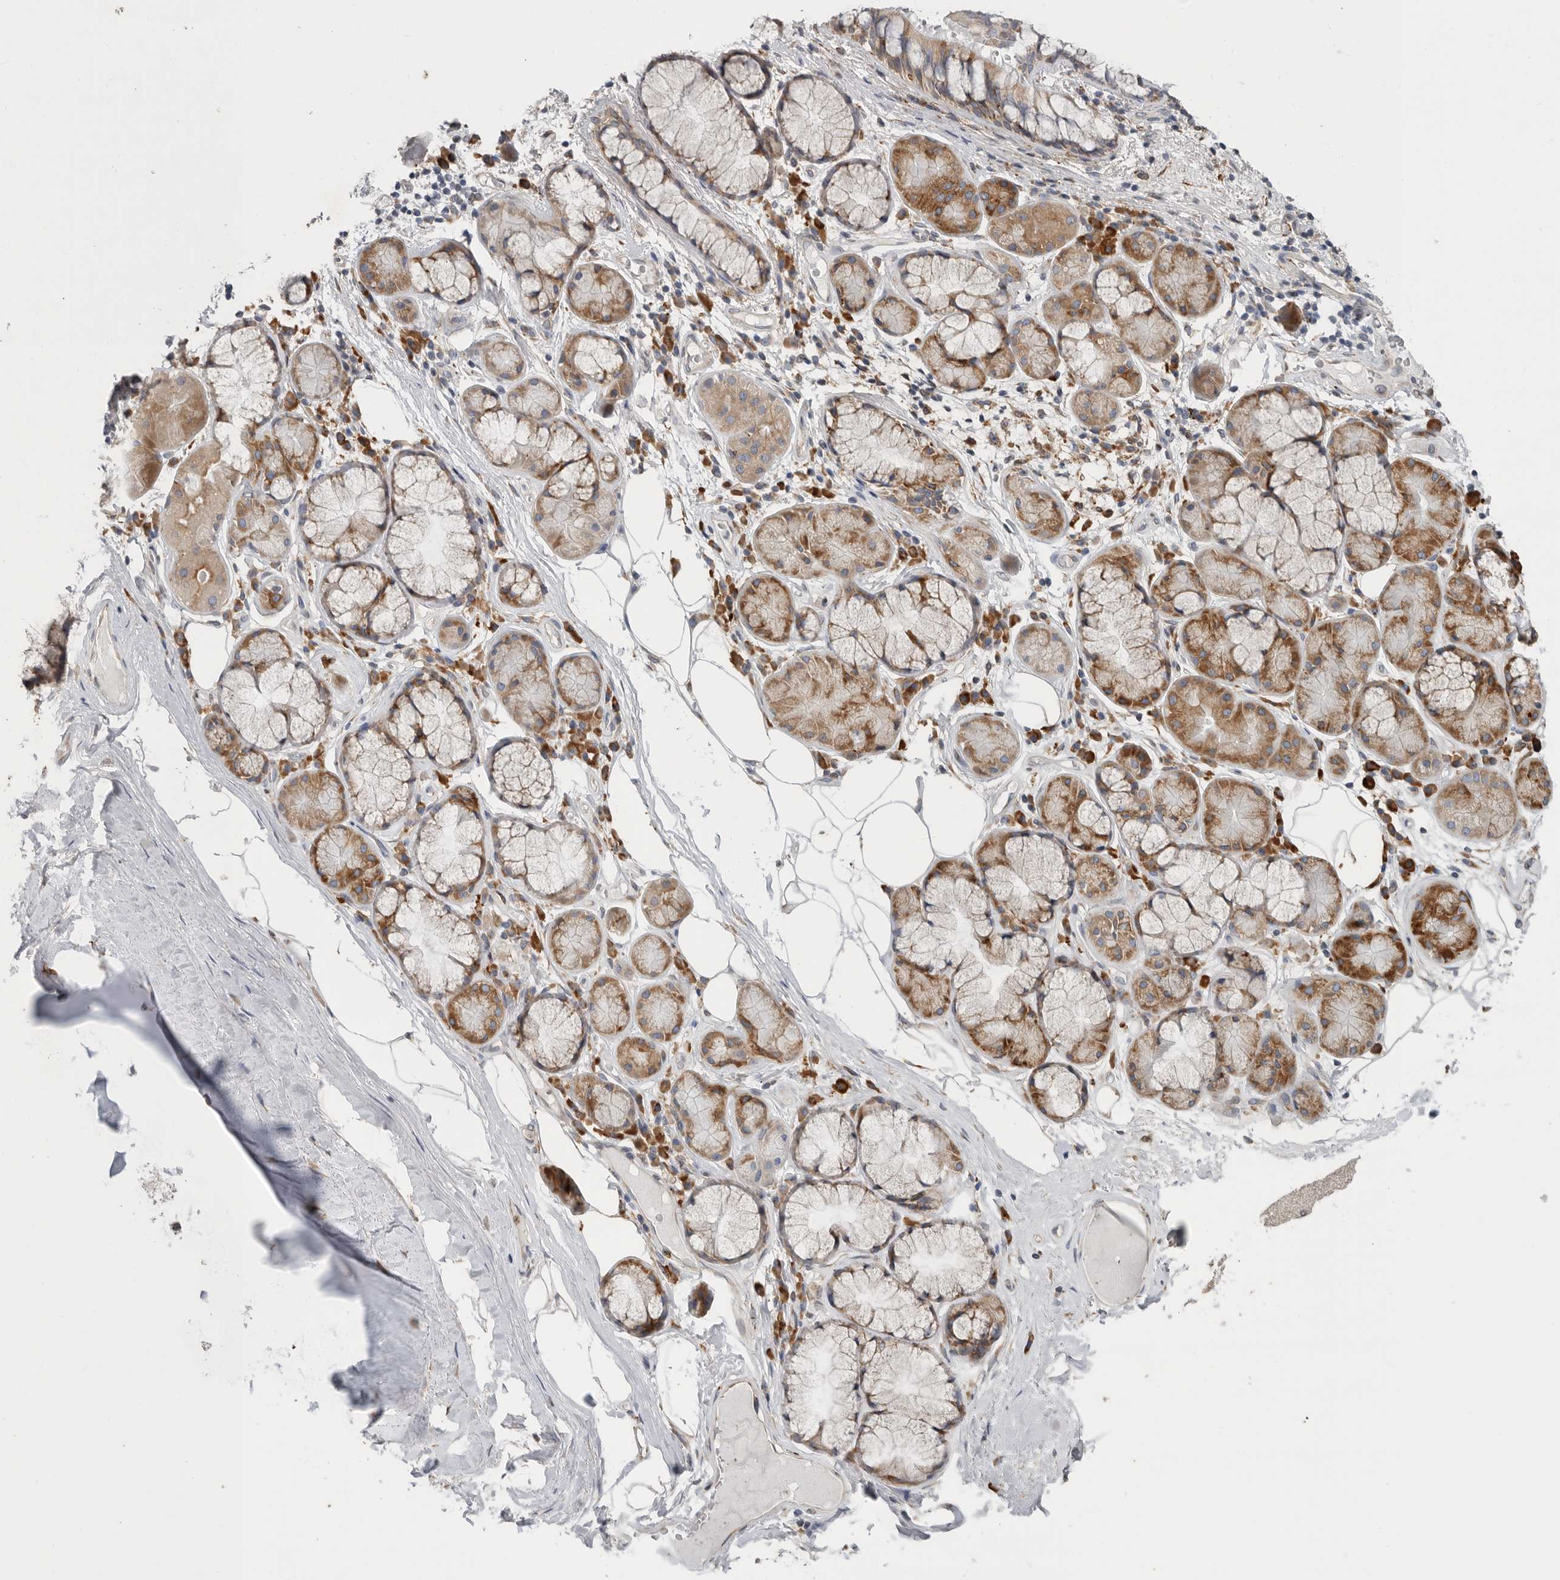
{"staining": {"intensity": "negative", "quantity": "none", "location": "none"}, "tissue": "adipose tissue", "cell_type": "Adipocytes", "image_type": "normal", "snomed": [{"axis": "morphology", "description": "Normal tissue, NOS"}, {"axis": "topography", "description": "Bronchus"}], "caption": "Protein analysis of benign adipose tissue reveals no significant expression in adipocytes.", "gene": "GANAB", "patient": {"sex": "male", "age": 66}}